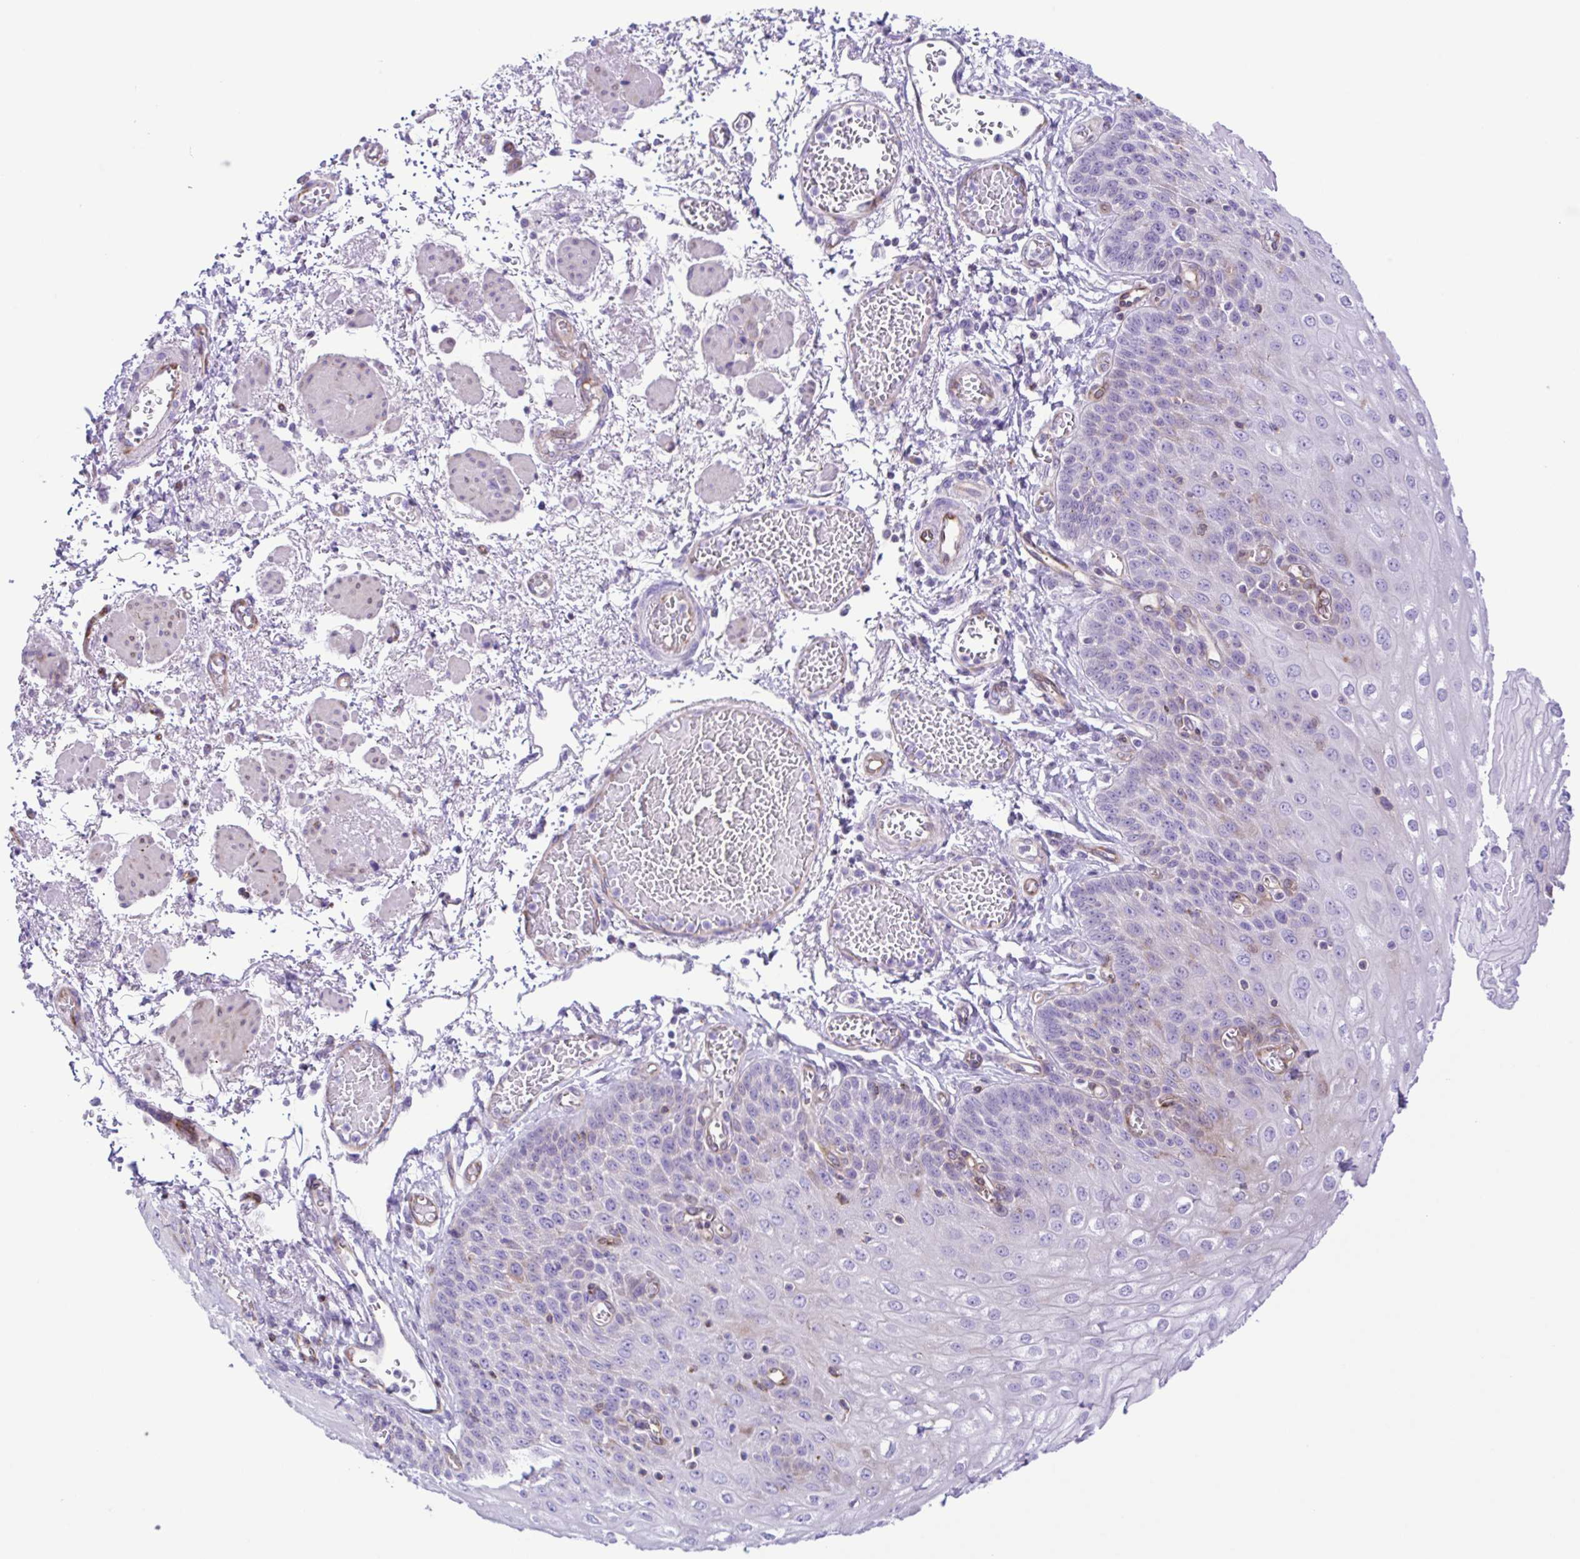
{"staining": {"intensity": "moderate", "quantity": "<25%", "location": "cytoplasmic/membranous"}, "tissue": "esophagus", "cell_type": "Squamous epithelial cells", "image_type": "normal", "snomed": [{"axis": "morphology", "description": "Normal tissue, NOS"}, {"axis": "morphology", "description": "Adenocarcinoma, NOS"}, {"axis": "topography", "description": "Esophagus"}], "caption": "Squamous epithelial cells show low levels of moderate cytoplasmic/membranous positivity in about <25% of cells in normal esophagus.", "gene": "FLT1", "patient": {"sex": "male", "age": 81}}